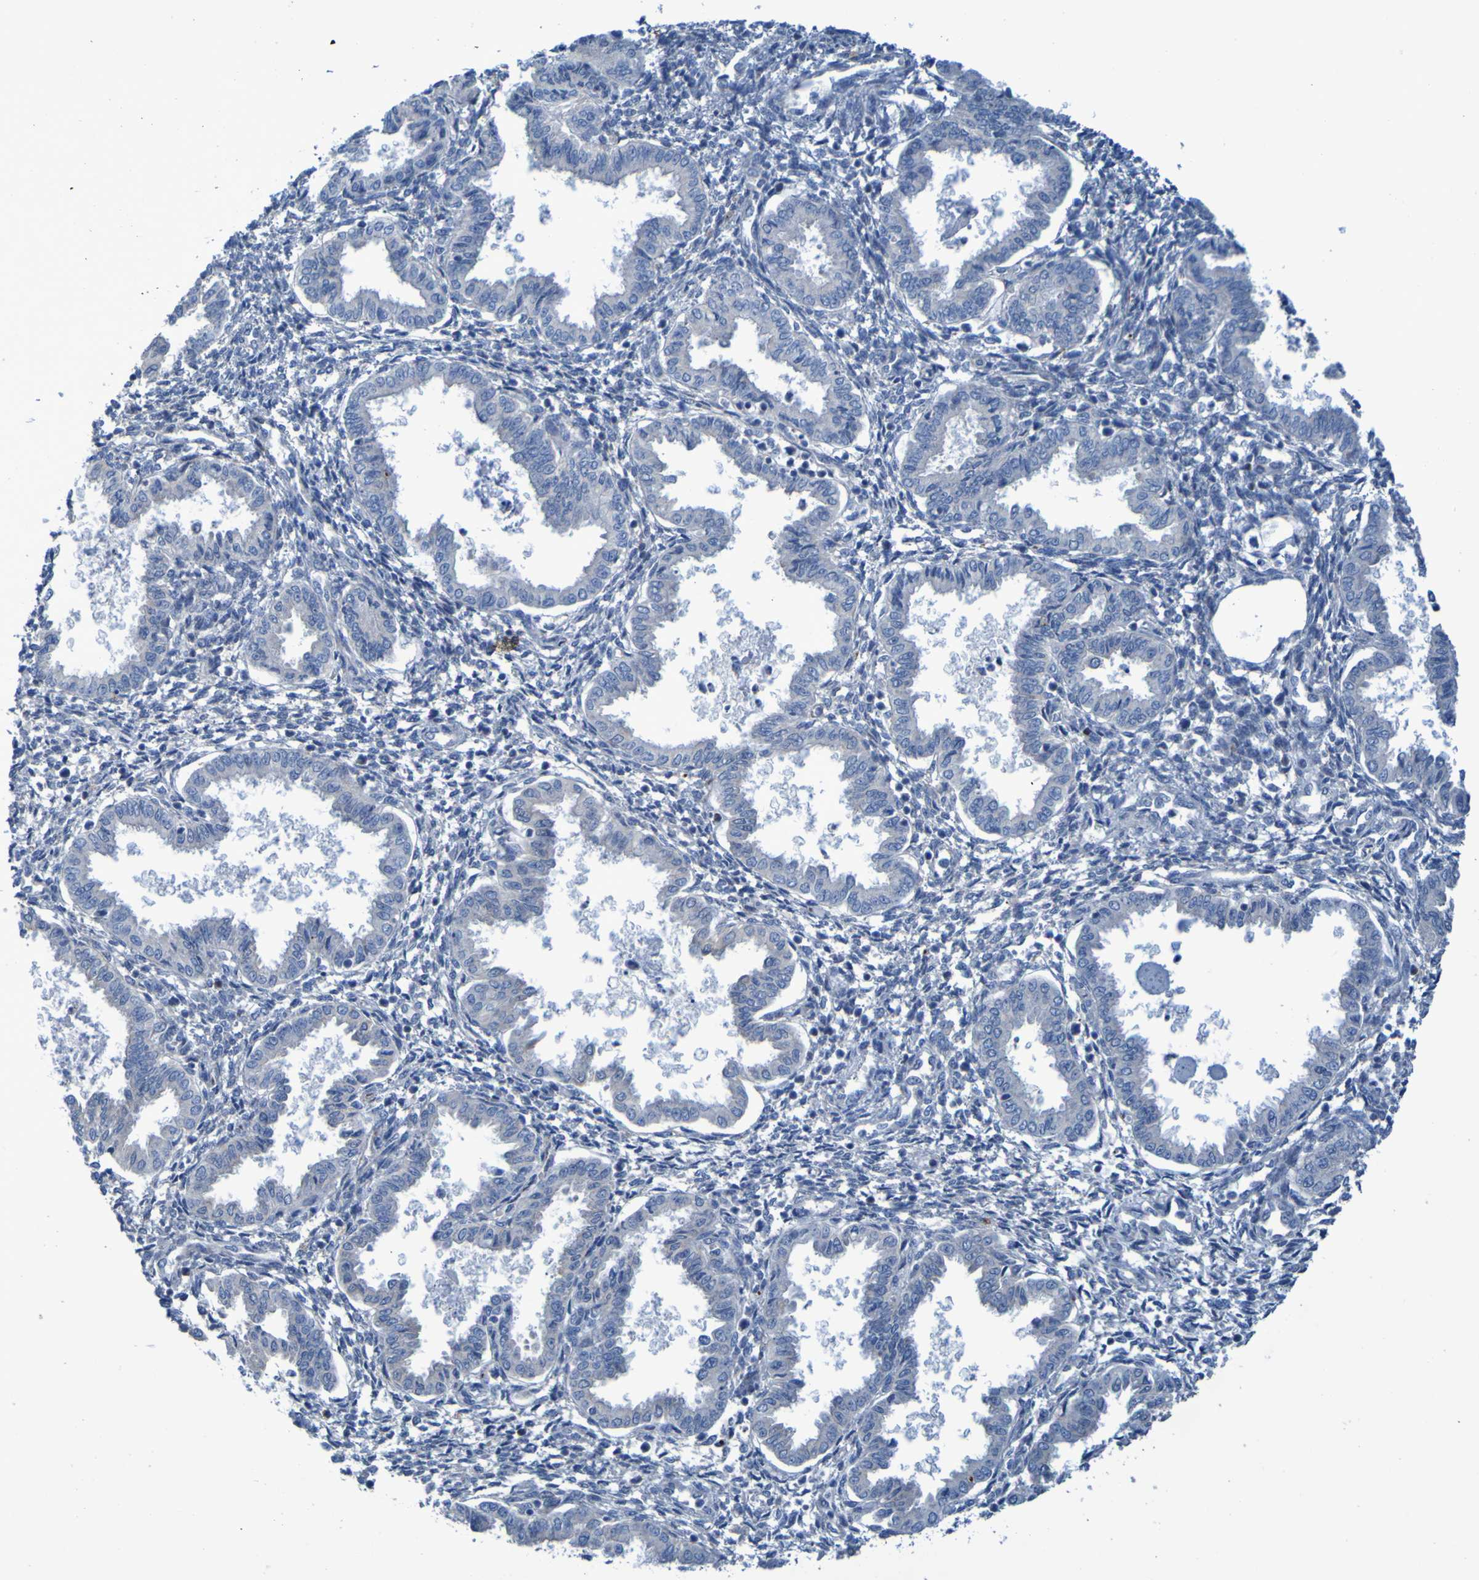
{"staining": {"intensity": "negative", "quantity": "none", "location": "none"}, "tissue": "endometrium", "cell_type": "Cells in endometrial stroma", "image_type": "normal", "snomed": [{"axis": "morphology", "description": "Normal tissue, NOS"}, {"axis": "topography", "description": "Endometrium"}], "caption": "This is a histopathology image of IHC staining of normal endometrium, which shows no staining in cells in endometrial stroma. The staining is performed using DAB brown chromogen with nuclei counter-stained in using hematoxylin.", "gene": "NPRL3", "patient": {"sex": "female", "age": 33}}